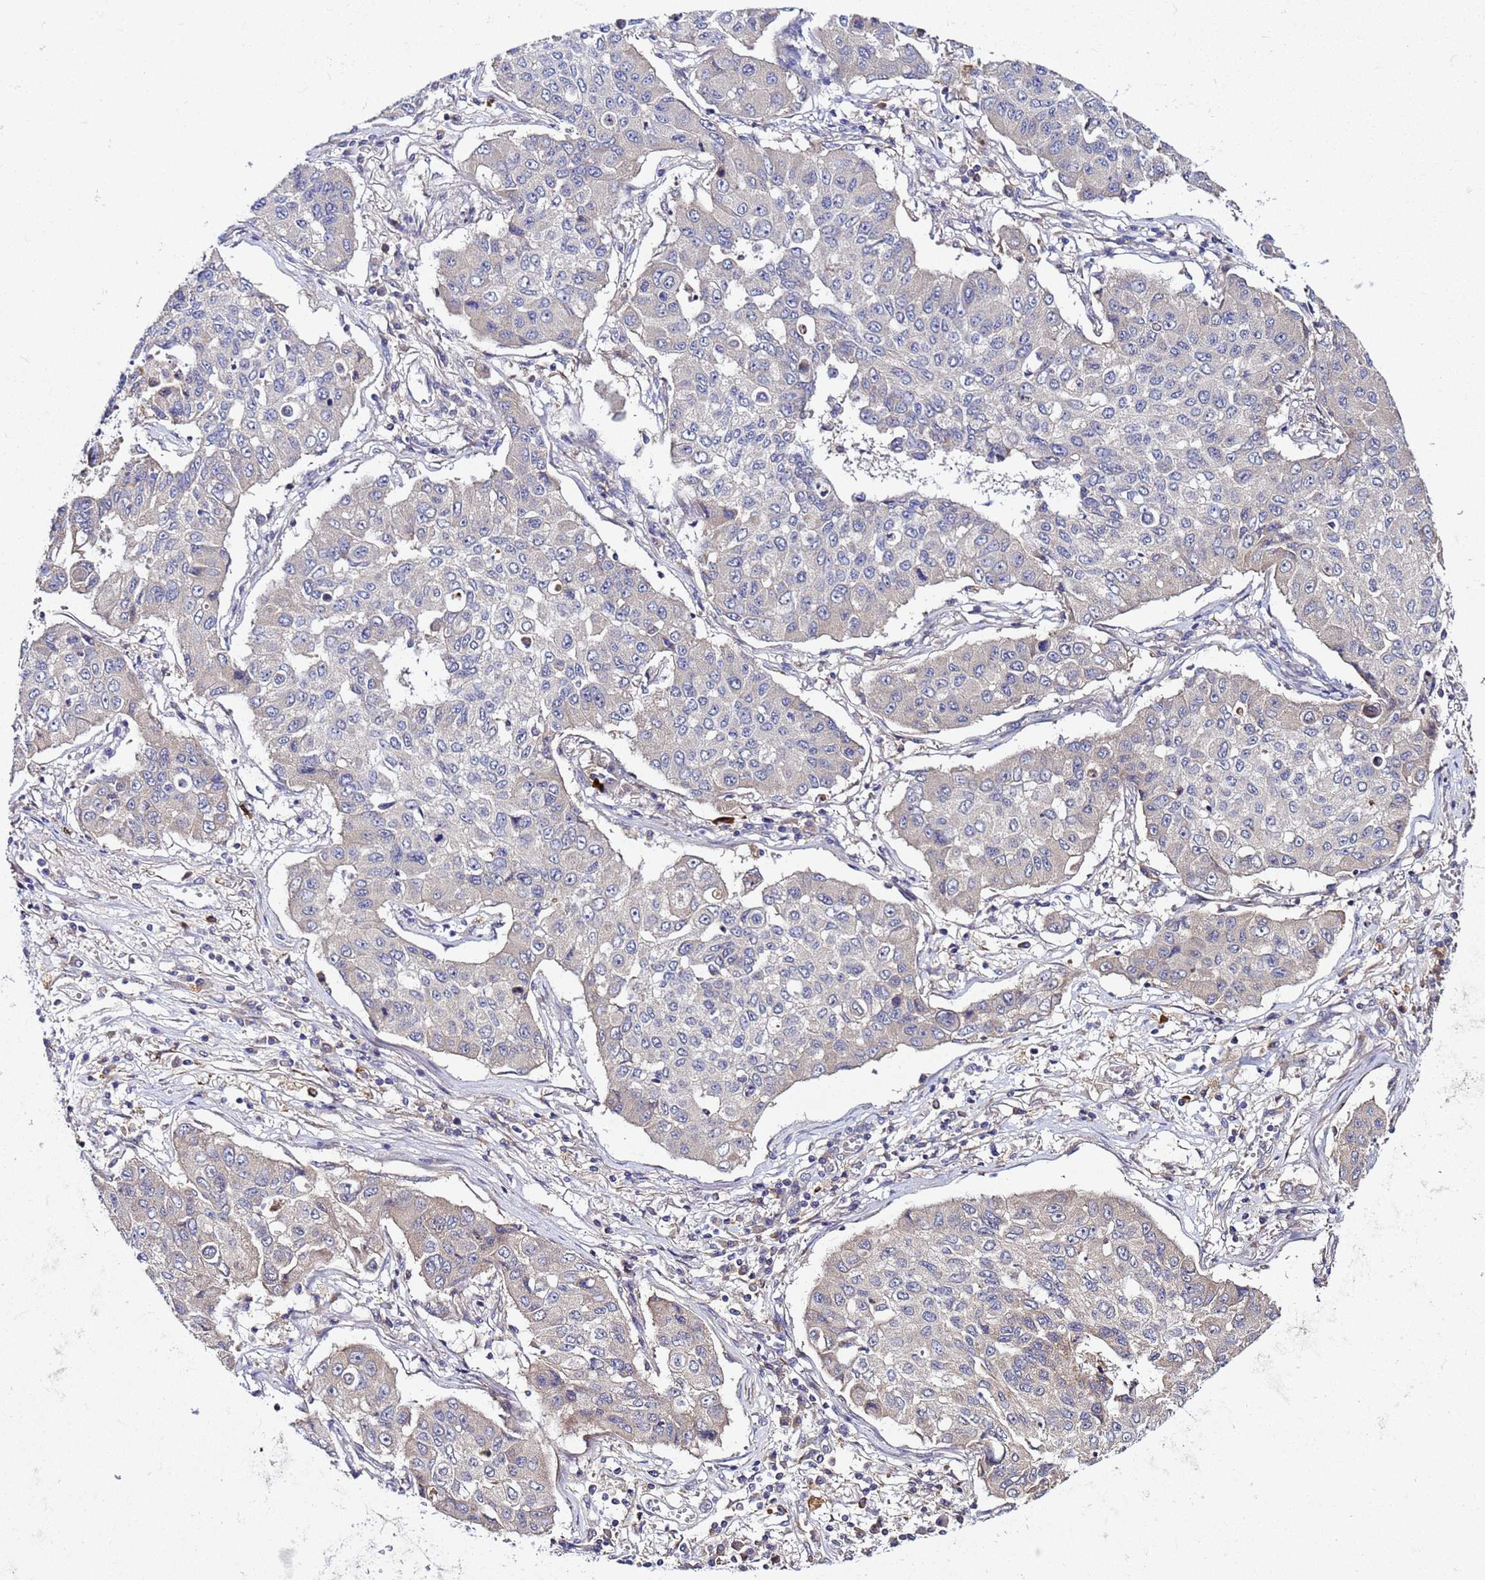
{"staining": {"intensity": "negative", "quantity": "none", "location": "none"}, "tissue": "lung cancer", "cell_type": "Tumor cells", "image_type": "cancer", "snomed": [{"axis": "morphology", "description": "Squamous cell carcinoma, NOS"}, {"axis": "topography", "description": "Lung"}], "caption": "Immunohistochemistry histopathology image of human lung squamous cell carcinoma stained for a protein (brown), which demonstrates no expression in tumor cells.", "gene": "PLXDC2", "patient": {"sex": "male", "age": 74}}